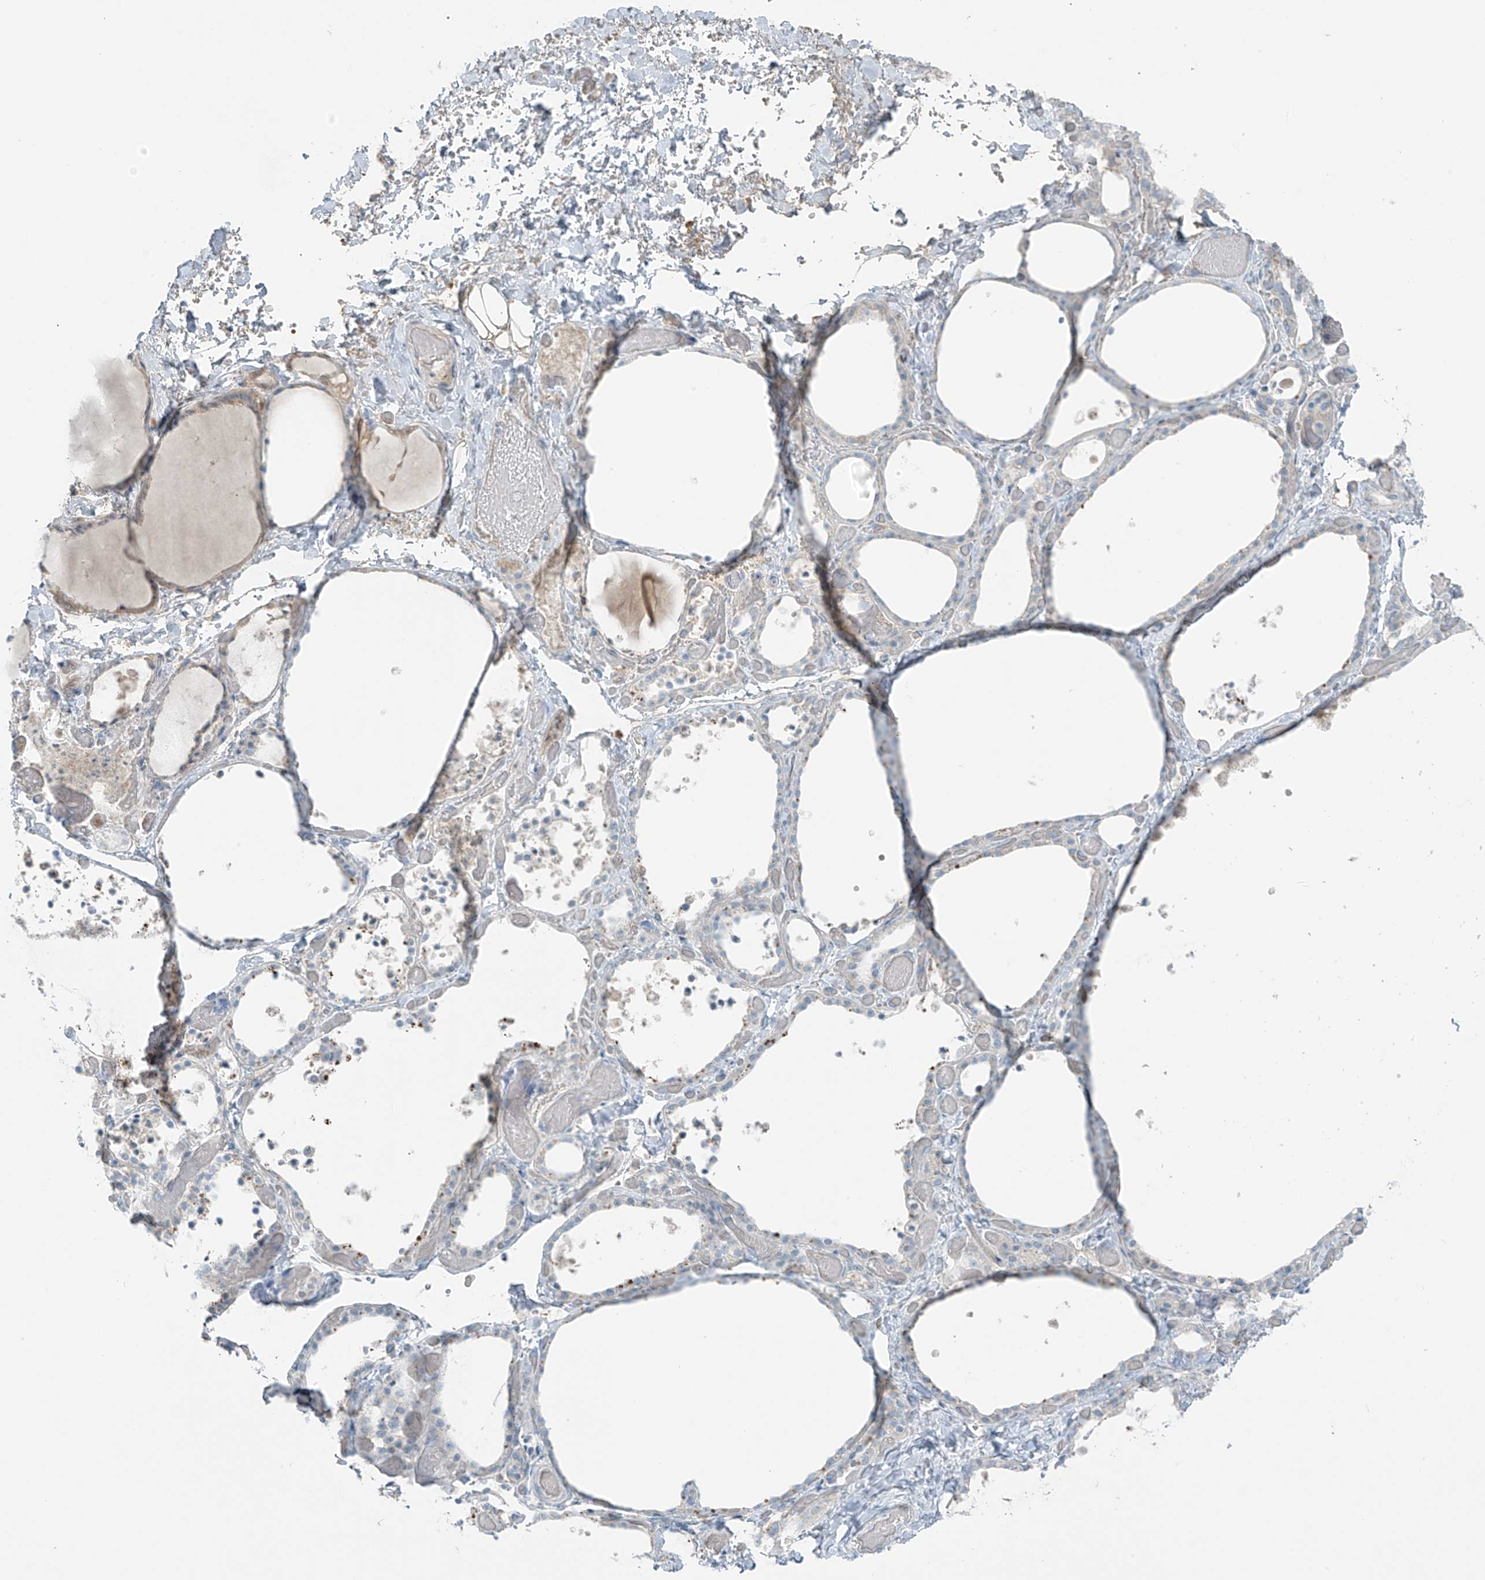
{"staining": {"intensity": "negative", "quantity": "none", "location": "none"}, "tissue": "thyroid gland", "cell_type": "Glandular cells", "image_type": "normal", "snomed": [{"axis": "morphology", "description": "Normal tissue, NOS"}, {"axis": "topography", "description": "Thyroid gland"}], "caption": "There is no significant positivity in glandular cells of thyroid gland. (IHC, brightfield microscopy, high magnification).", "gene": "FAM131C", "patient": {"sex": "female", "age": 44}}